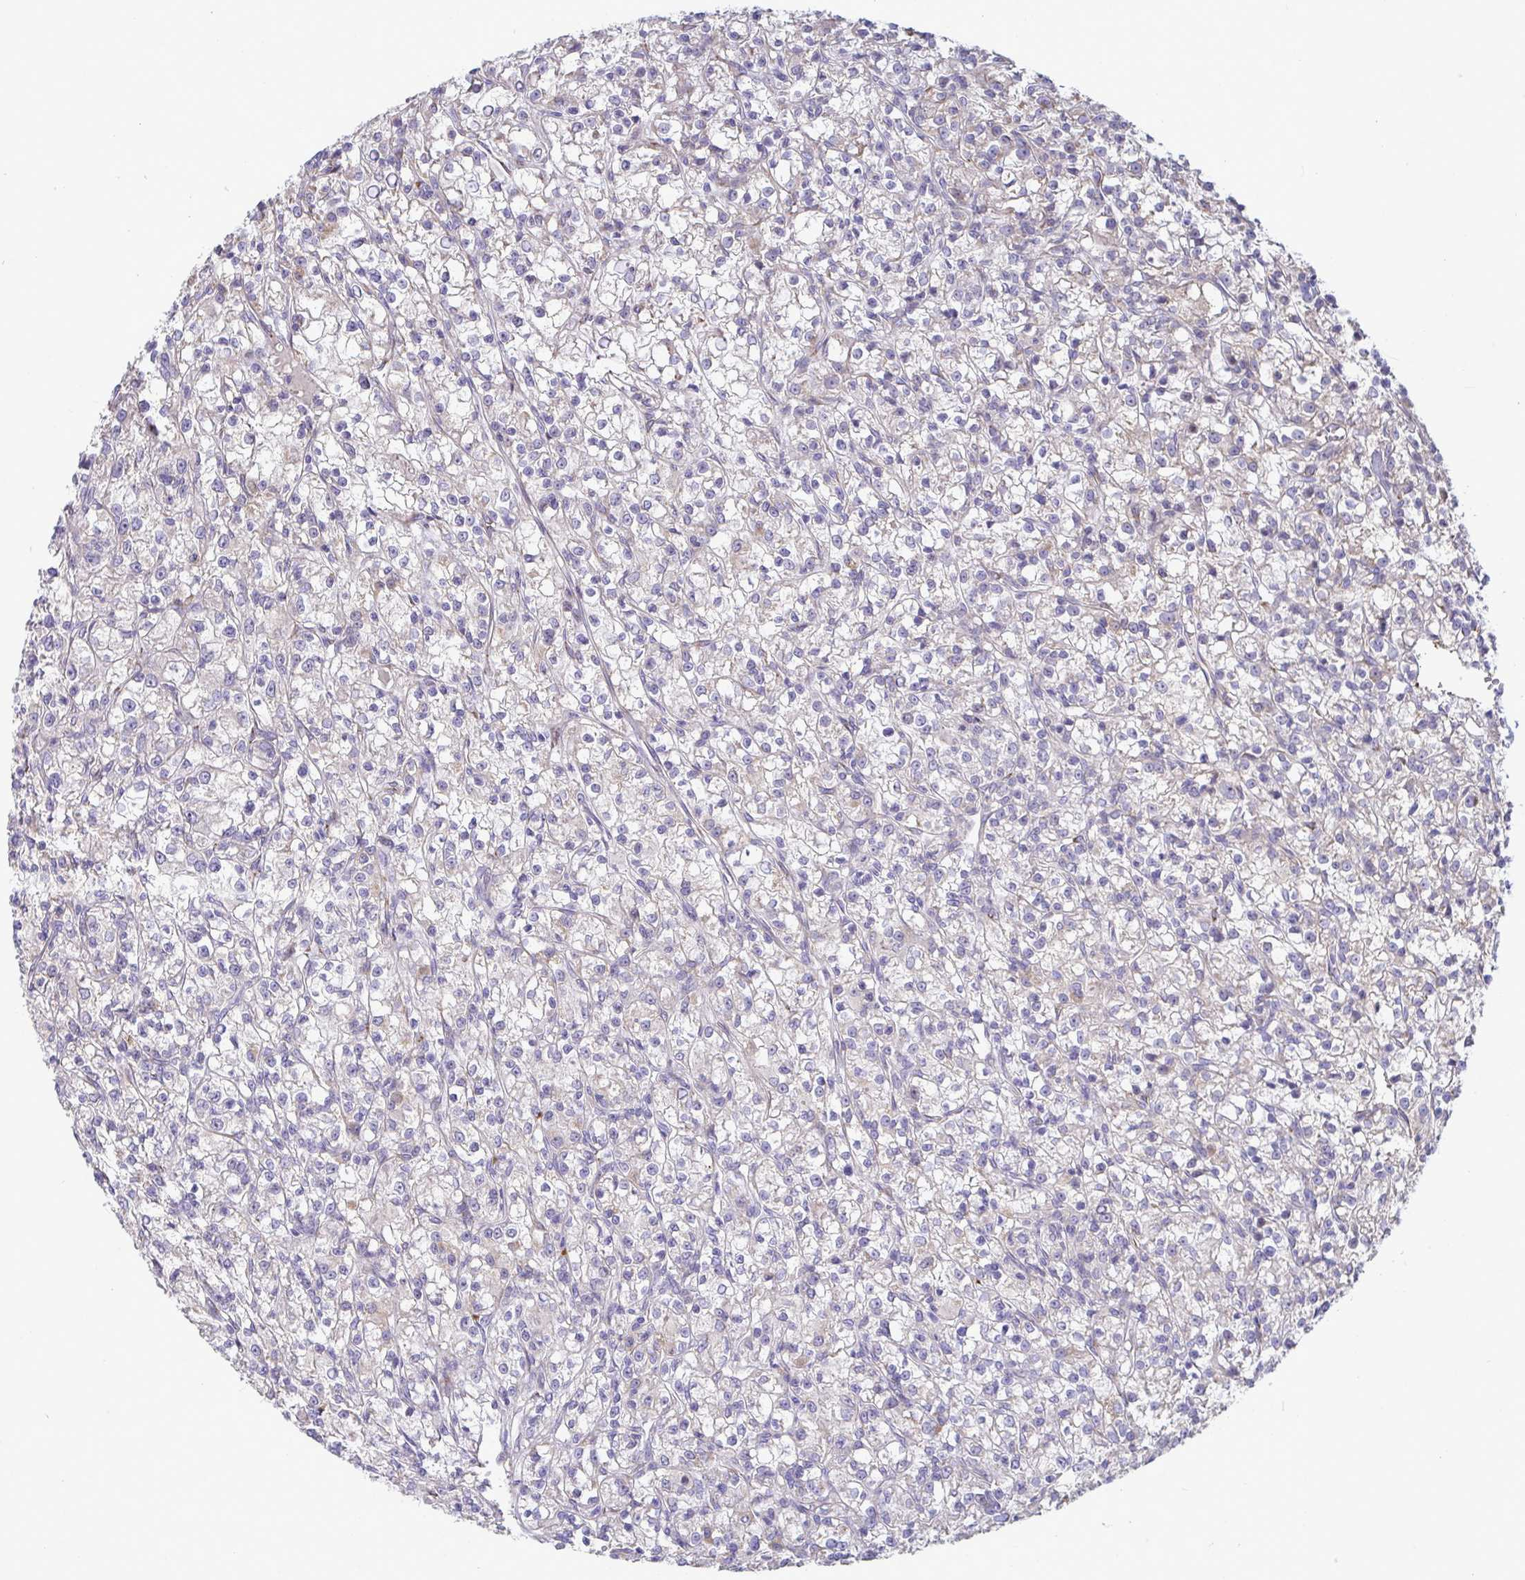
{"staining": {"intensity": "negative", "quantity": "none", "location": "none"}, "tissue": "renal cancer", "cell_type": "Tumor cells", "image_type": "cancer", "snomed": [{"axis": "morphology", "description": "Adenocarcinoma, NOS"}, {"axis": "topography", "description": "Kidney"}], "caption": "A micrograph of human renal cancer (adenocarcinoma) is negative for staining in tumor cells. (DAB (3,3'-diaminobenzidine) IHC, high magnification).", "gene": "IL37", "patient": {"sex": "female", "age": 59}}